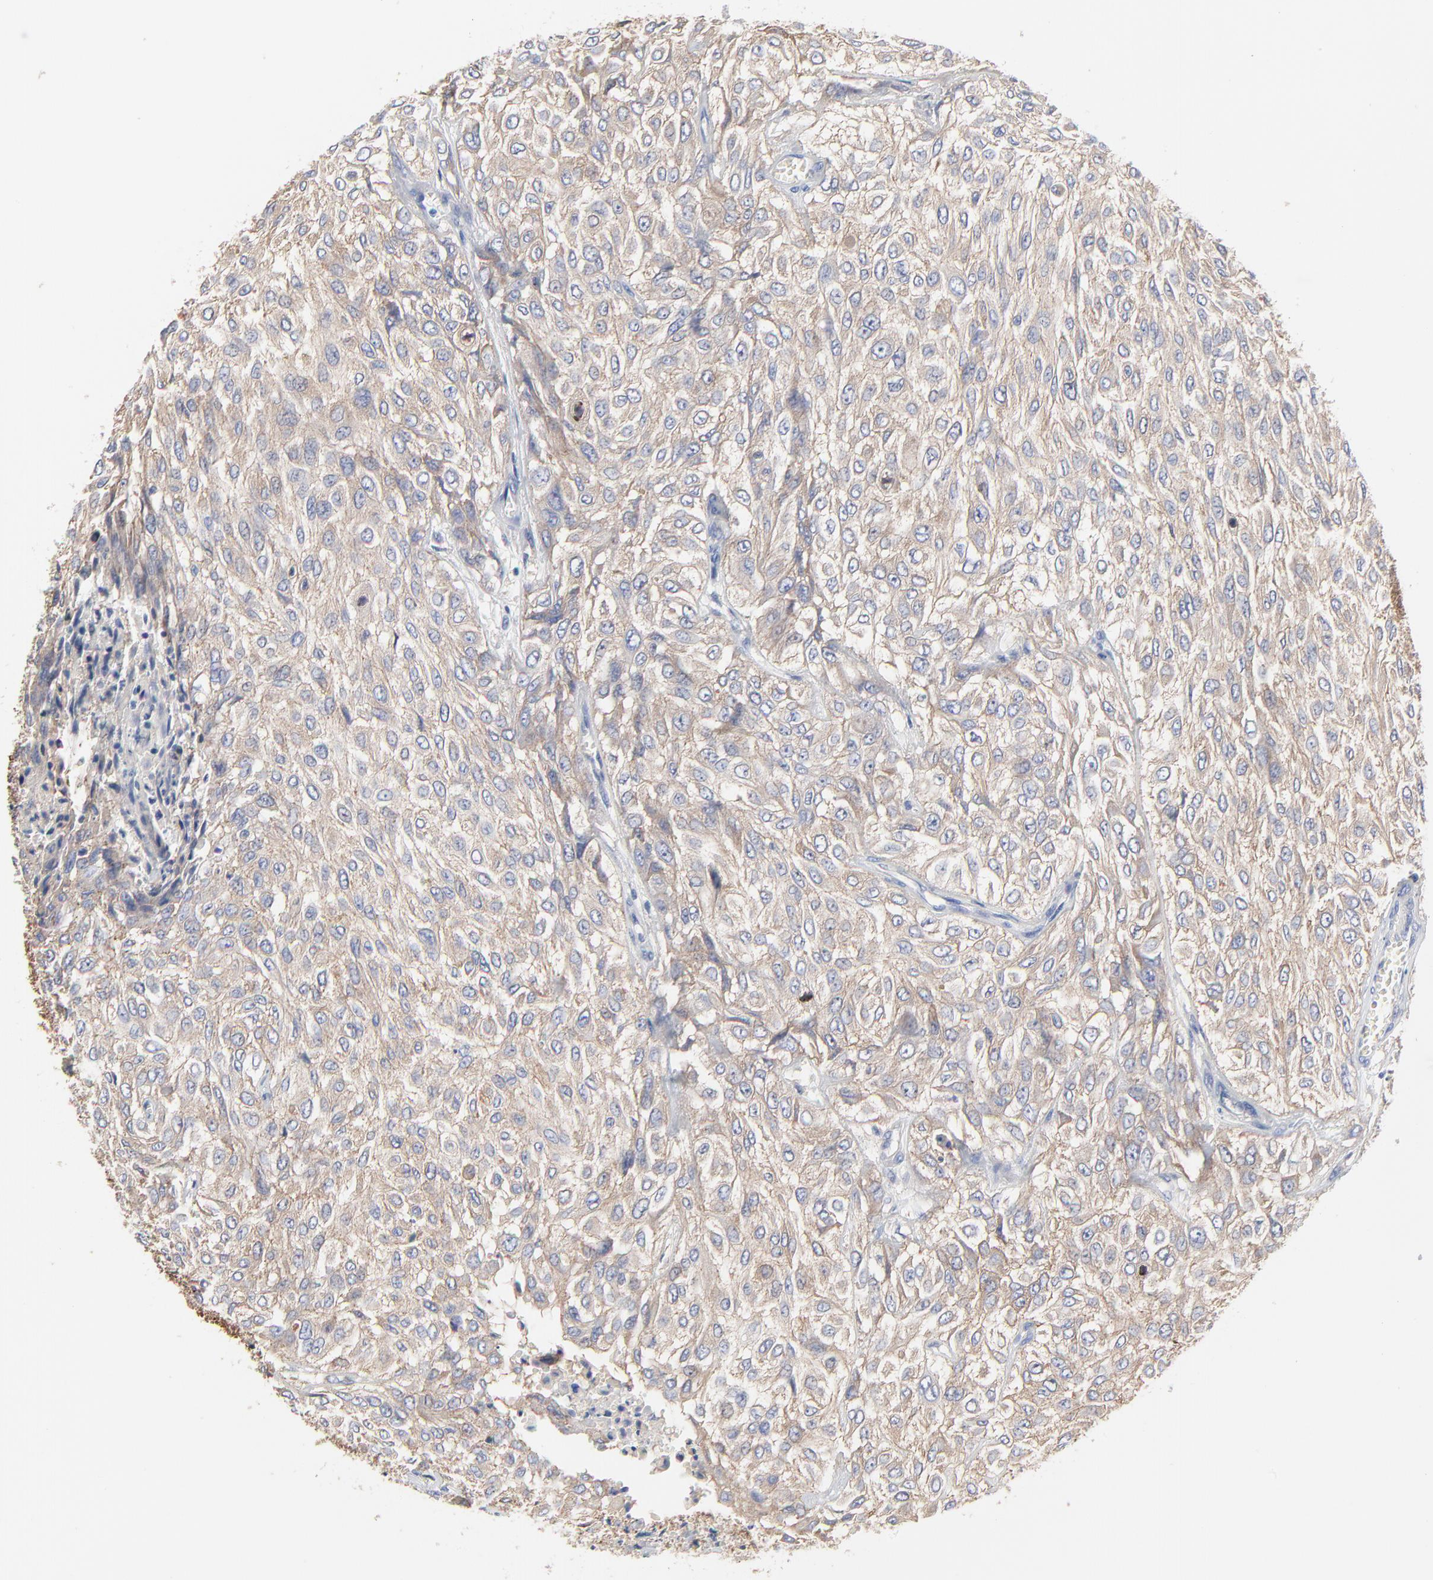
{"staining": {"intensity": "weak", "quantity": ">75%", "location": "cytoplasmic/membranous"}, "tissue": "urothelial cancer", "cell_type": "Tumor cells", "image_type": "cancer", "snomed": [{"axis": "morphology", "description": "Urothelial carcinoma, High grade"}, {"axis": "topography", "description": "Urinary bladder"}], "caption": "A histopathology image of human urothelial cancer stained for a protein displays weak cytoplasmic/membranous brown staining in tumor cells. (Stains: DAB (3,3'-diaminobenzidine) in brown, nuclei in blue, Microscopy: brightfield microscopy at high magnification).", "gene": "CD2AP", "patient": {"sex": "male", "age": 57}}